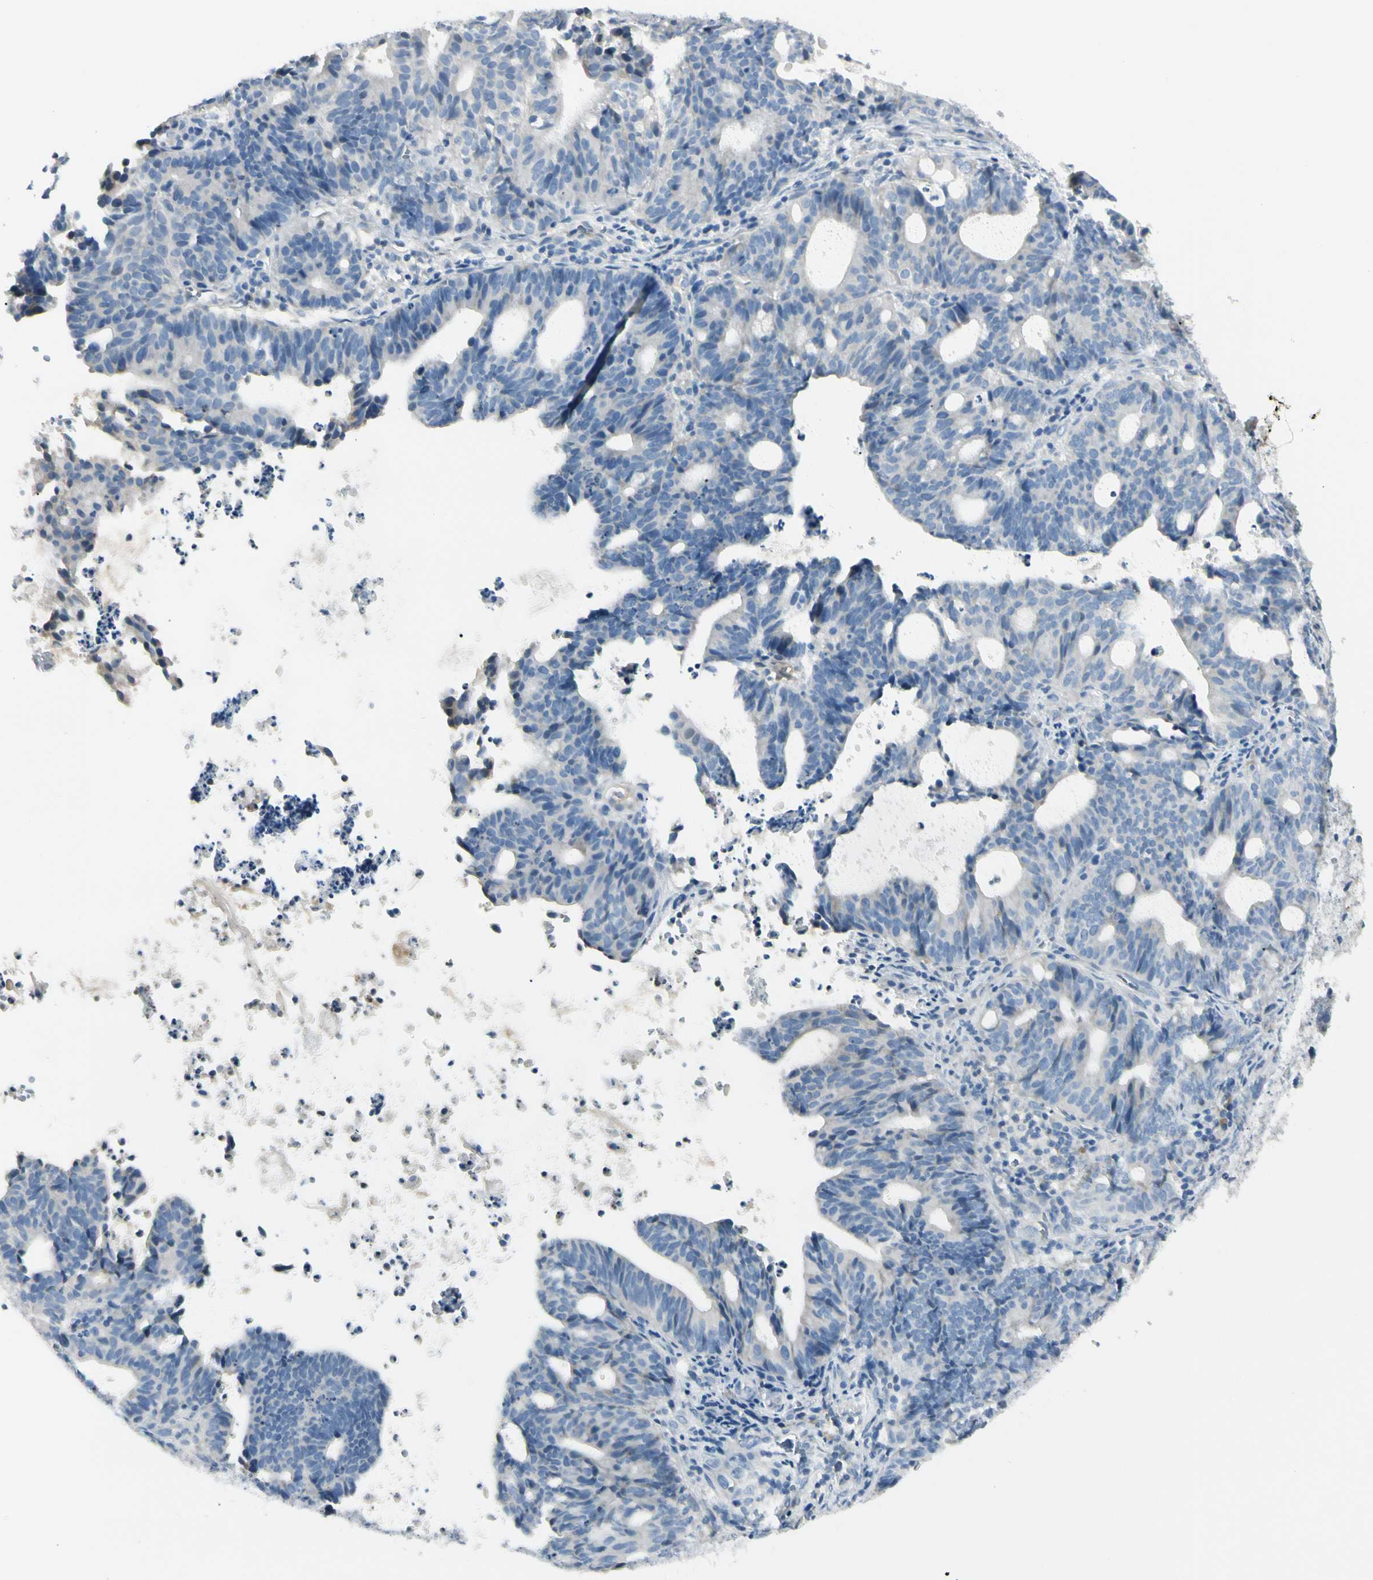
{"staining": {"intensity": "negative", "quantity": "none", "location": "none"}, "tissue": "endometrial cancer", "cell_type": "Tumor cells", "image_type": "cancer", "snomed": [{"axis": "morphology", "description": "Adenocarcinoma, NOS"}, {"axis": "topography", "description": "Uterus"}], "caption": "Tumor cells show no significant staining in endometrial cancer (adenocarcinoma). Brightfield microscopy of immunohistochemistry stained with DAB (brown) and hematoxylin (blue), captured at high magnification.", "gene": "SLC6A15", "patient": {"sex": "female", "age": 83}}